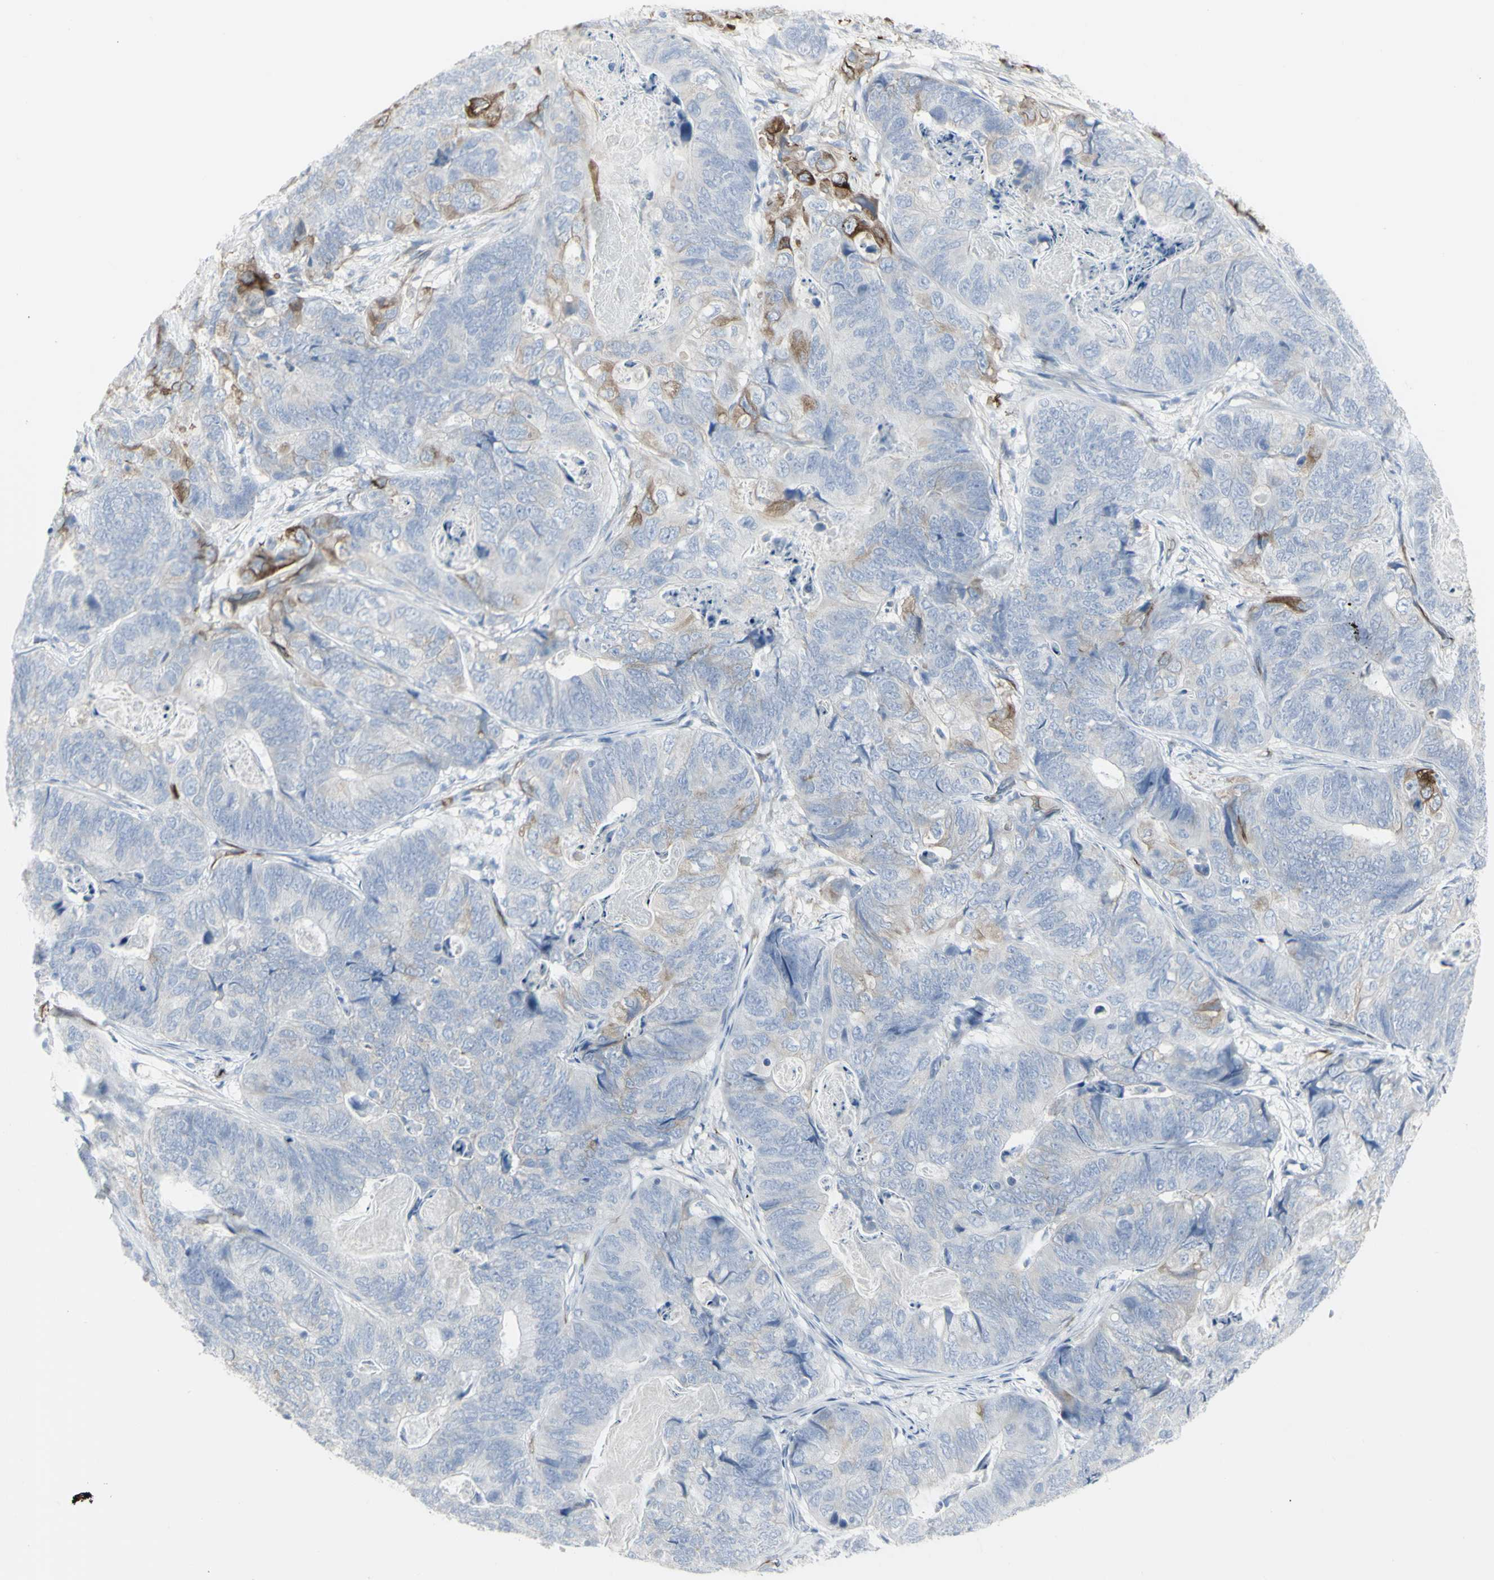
{"staining": {"intensity": "moderate", "quantity": "<25%", "location": "cytoplasmic/membranous"}, "tissue": "stomach cancer", "cell_type": "Tumor cells", "image_type": "cancer", "snomed": [{"axis": "morphology", "description": "Adenocarcinoma, NOS"}, {"axis": "topography", "description": "Stomach"}], "caption": "A brown stain shows moderate cytoplasmic/membranous staining of a protein in stomach adenocarcinoma tumor cells.", "gene": "ENSG00000198211", "patient": {"sex": "female", "age": 89}}